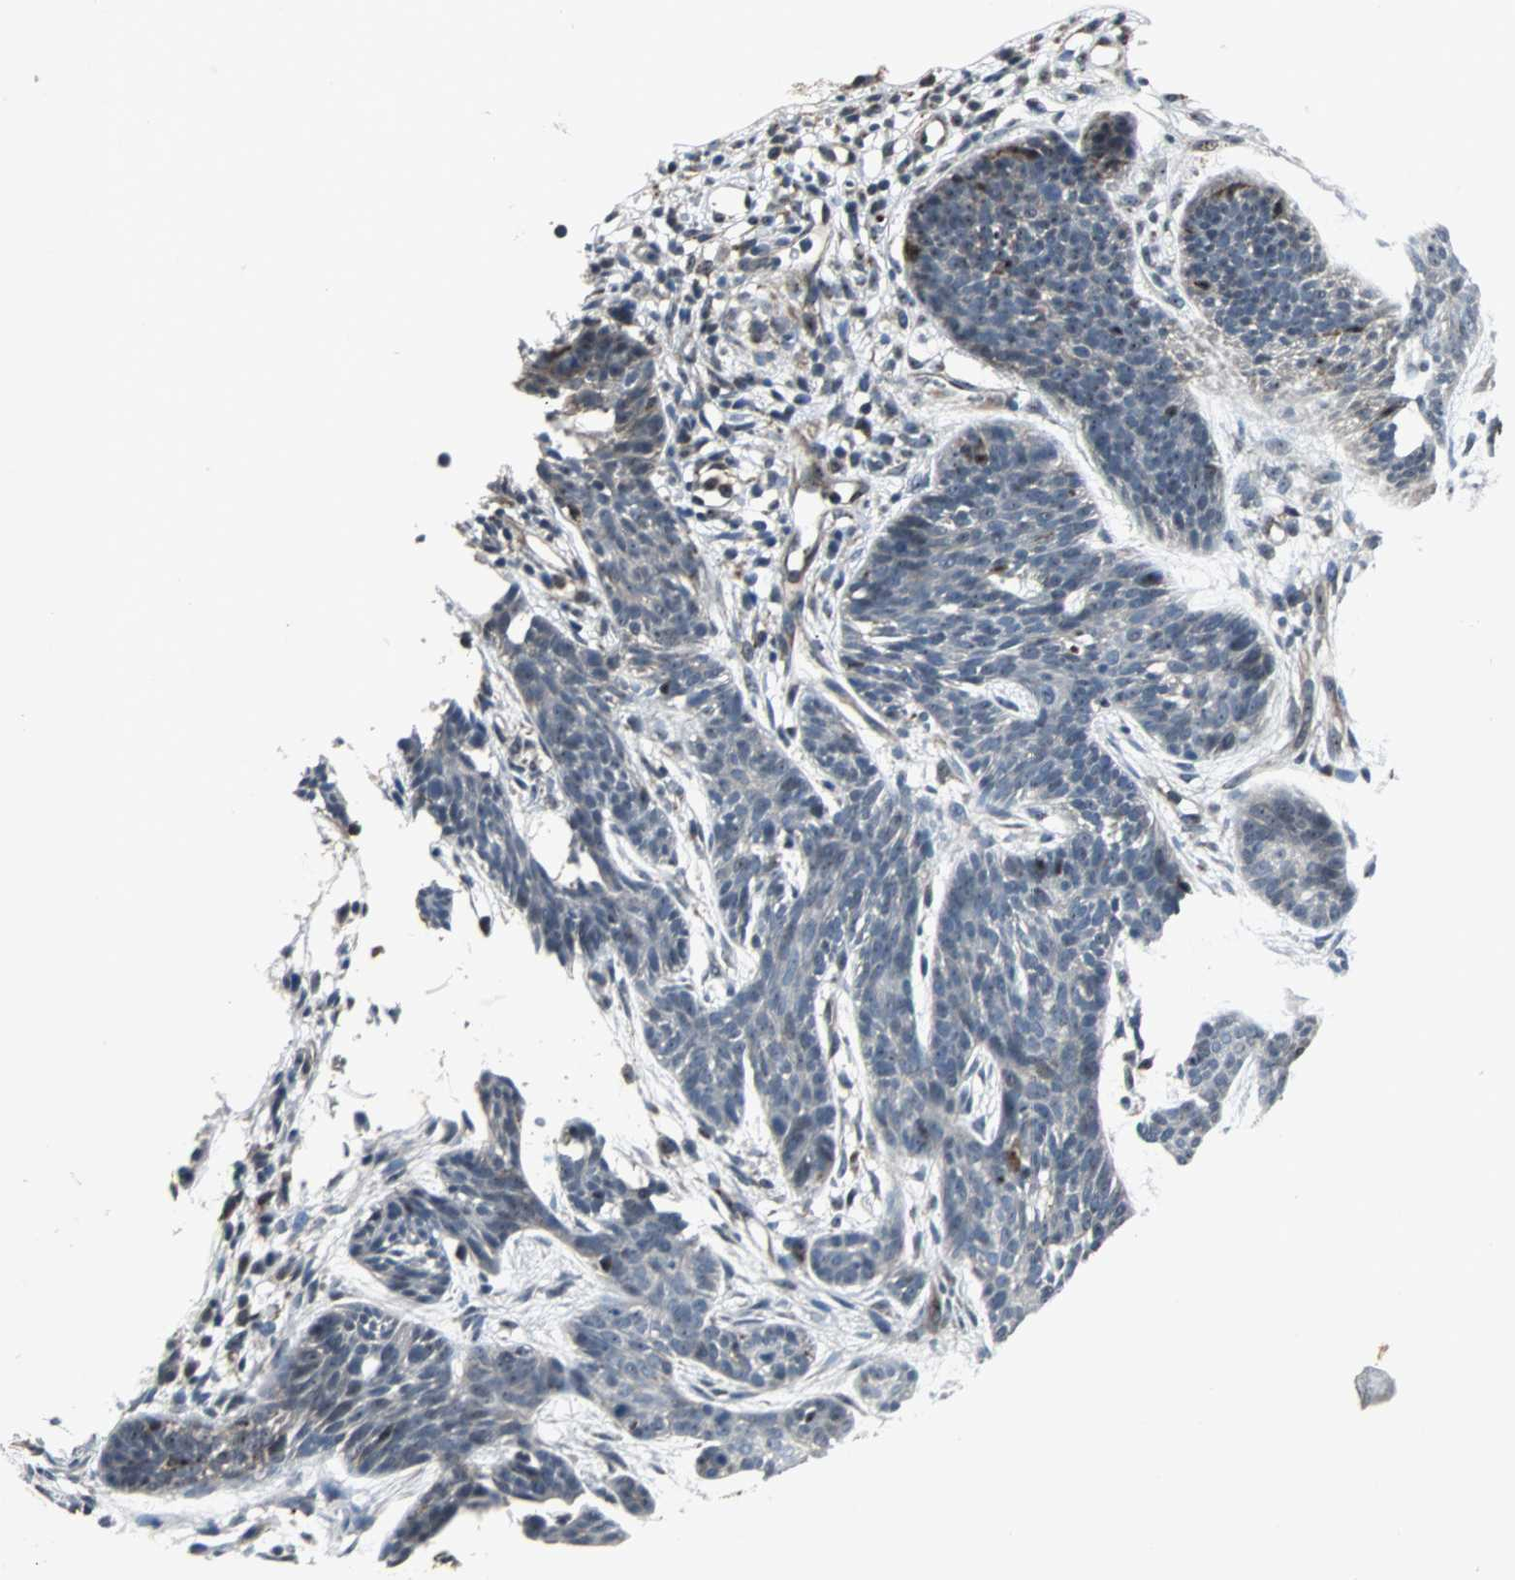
{"staining": {"intensity": "strong", "quantity": "<25%", "location": "cytoplasmic/membranous"}, "tissue": "skin cancer", "cell_type": "Tumor cells", "image_type": "cancer", "snomed": [{"axis": "morphology", "description": "Normal tissue, NOS"}, {"axis": "morphology", "description": "Basal cell carcinoma"}, {"axis": "topography", "description": "Skin"}], "caption": "An IHC image of tumor tissue is shown. Protein staining in brown highlights strong cytoplasmic/membranous positivity in basal cell carcinoma (skin) within tumor cells.", "gene": "MRPL40", "patient": {"sex": "female", "age": 69}}